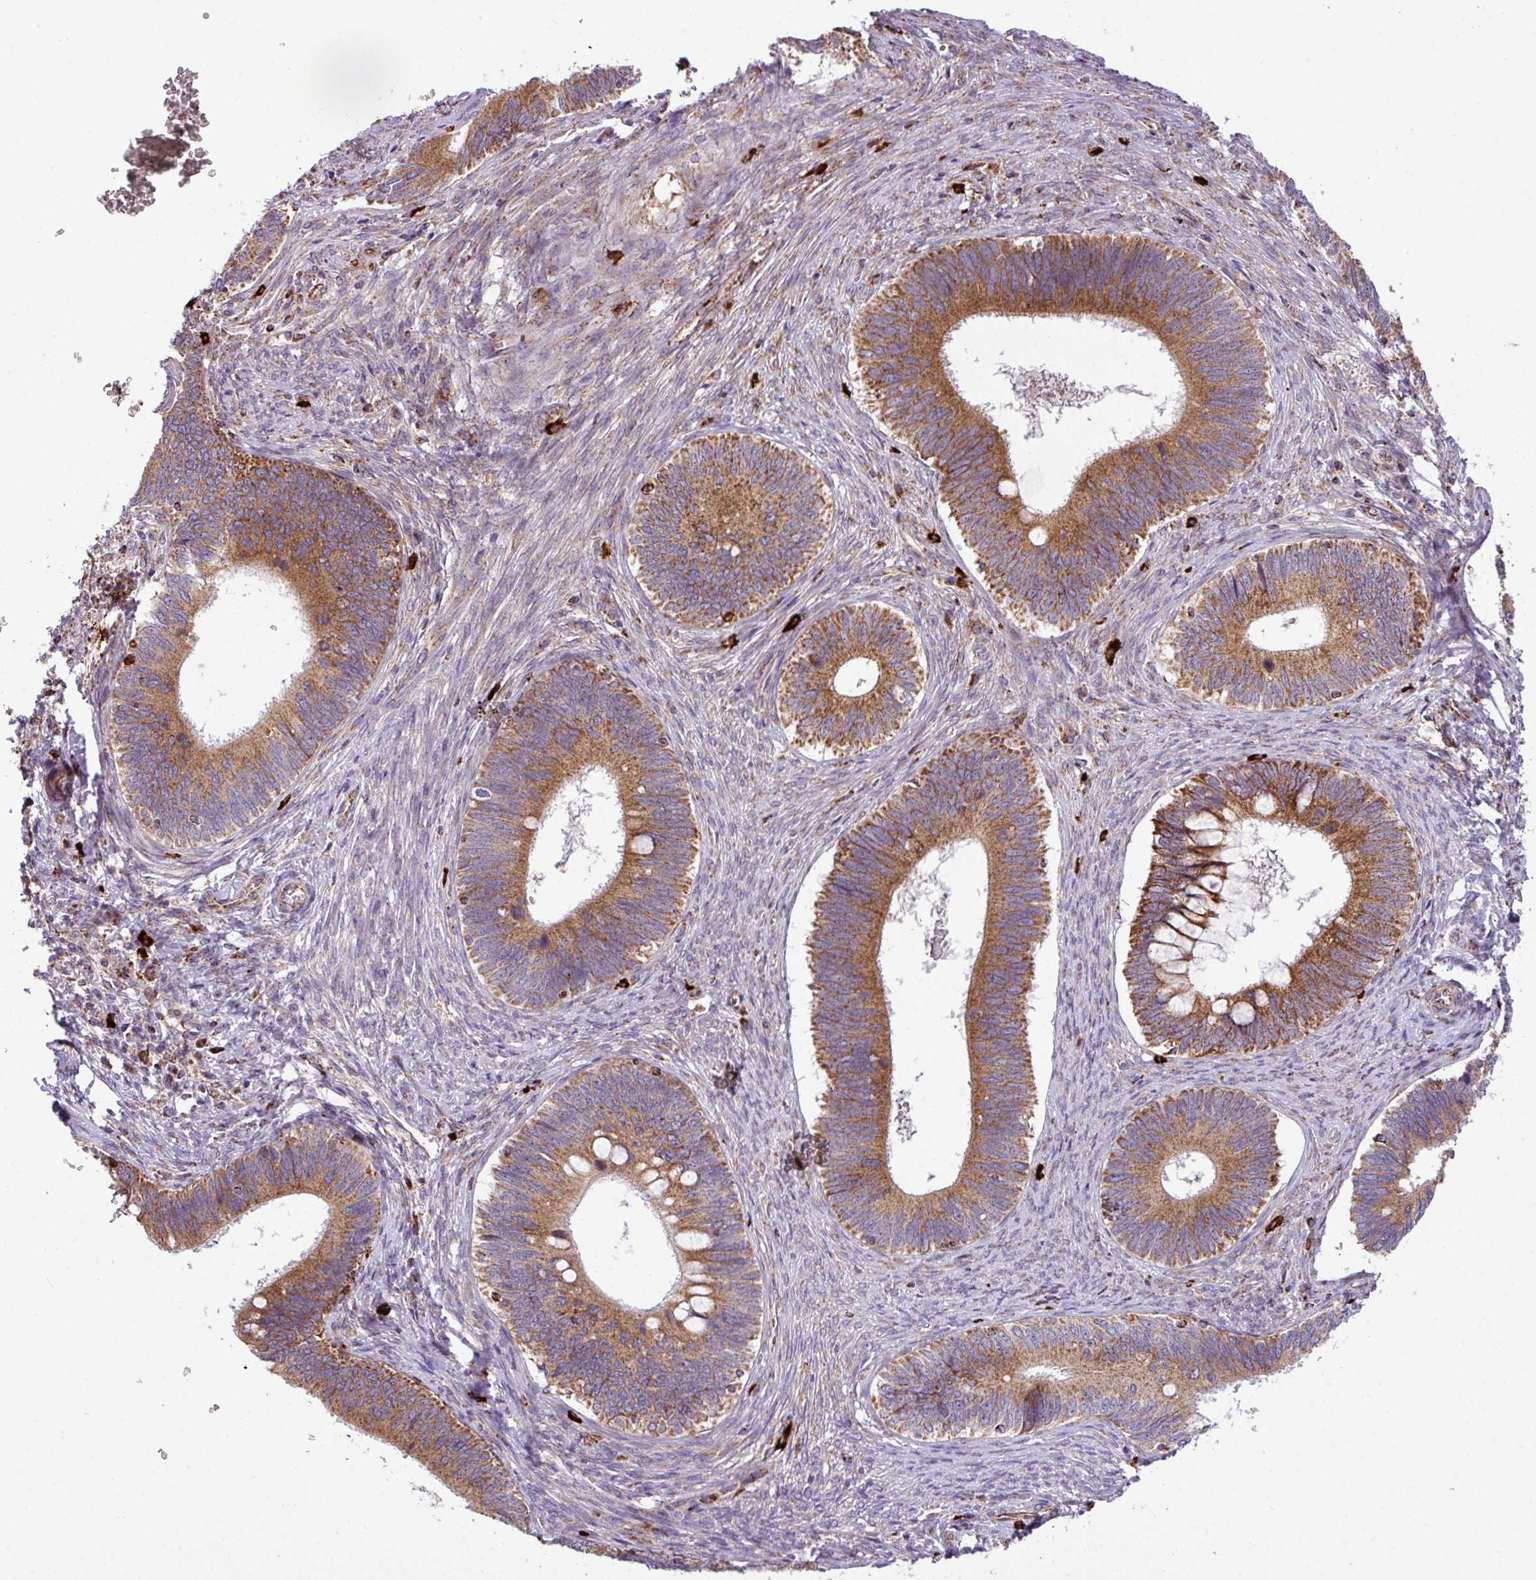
{"staining": {"intensity": "moderate", "quantity": ">75%", "location": "cytoplasmic/membranous"}, "tissue": "cervical cancer", "cell_type": "Tumor cells", "image_type": "cancer", "snomed": [{"axis": "morphology", "description": "Adenocarcinoma, NOS"}, {"axis": "topography", "description": "Cervix"}], "caption": "There is medium levels of moderate cytoplasmic/membranous positivity in tumor cells of adenocarcinoma (cervical), as demonstrated by immunohistochemical staining (brown color).", "gene": "ZNF569", "patient": {"sex": "female", "age": 42}}